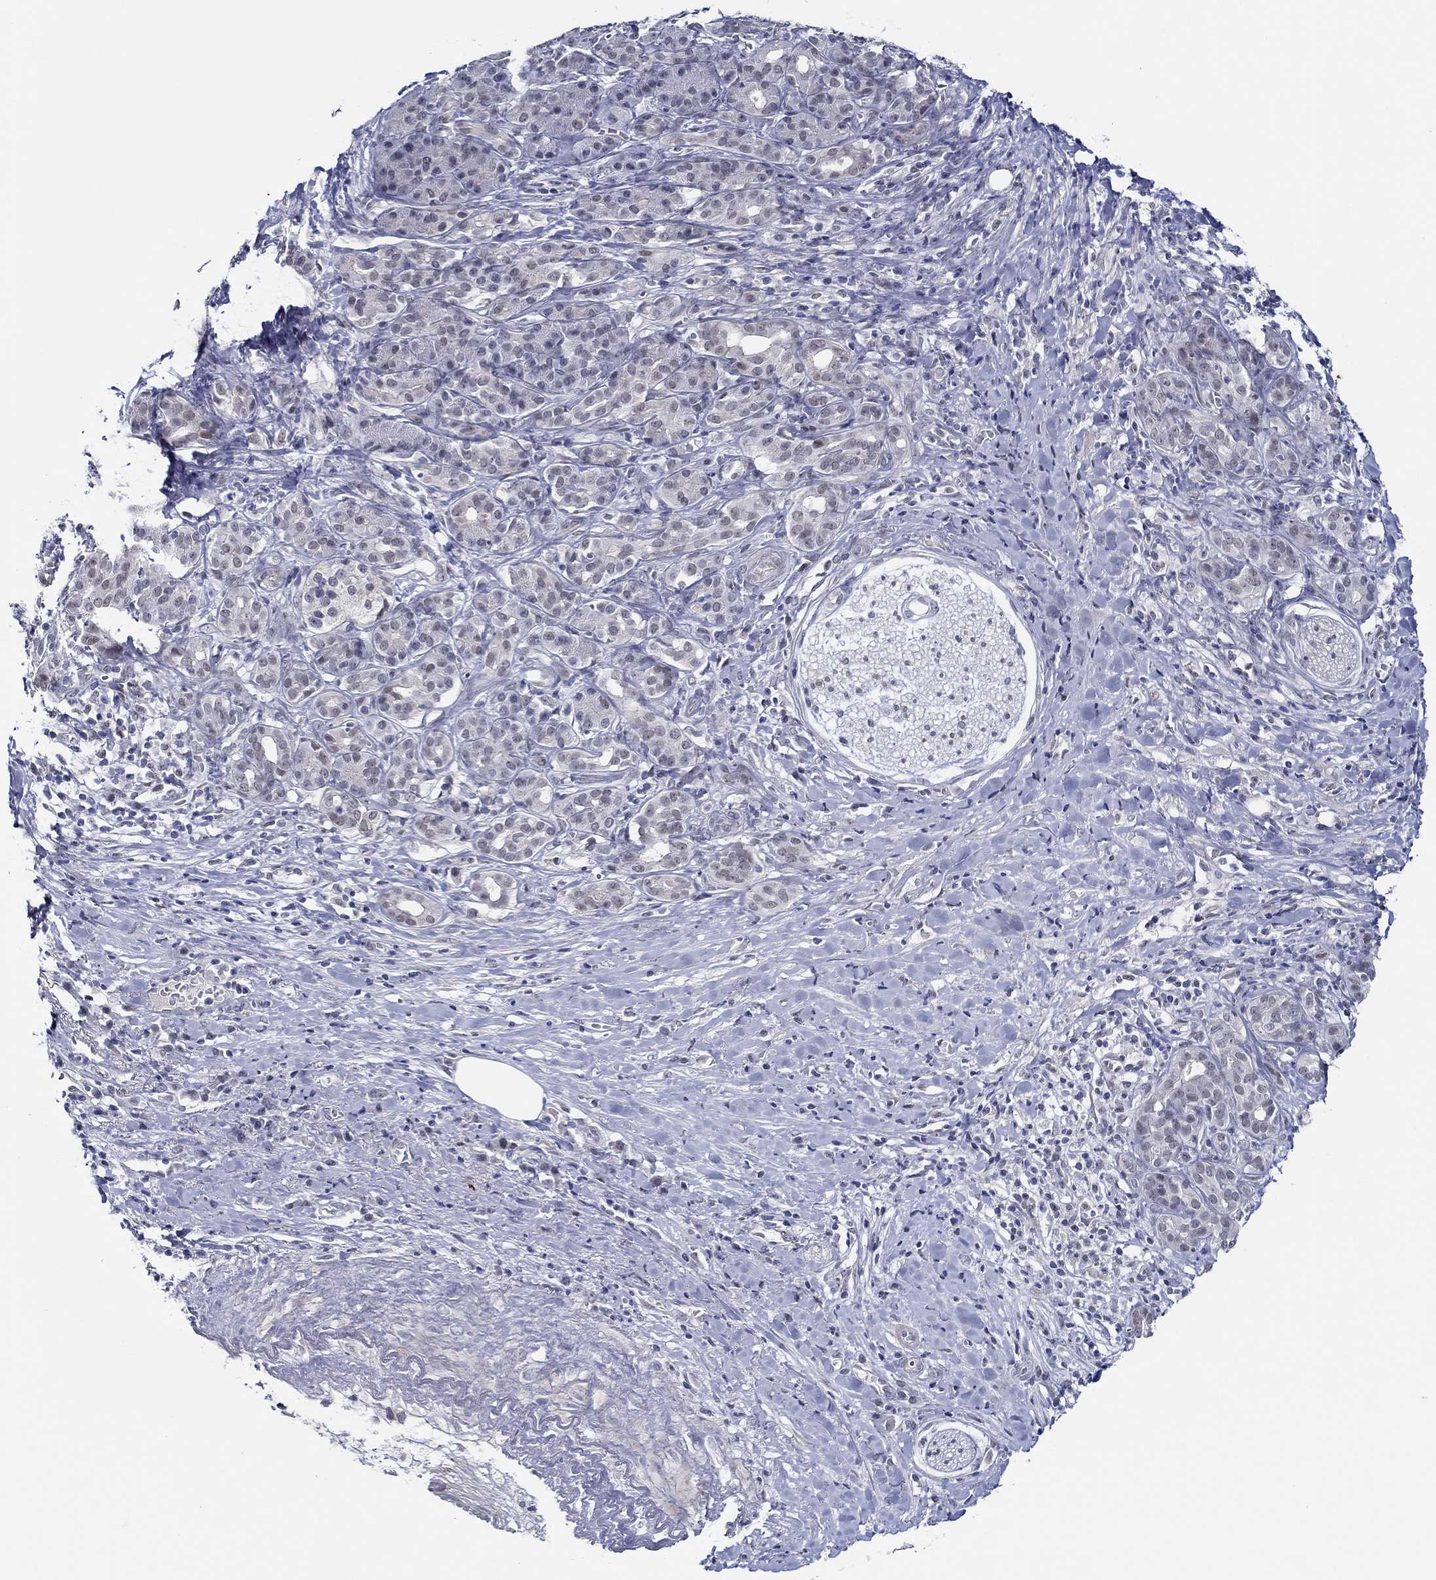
{"staining": {"intensity": "negative", "quantity": "none", "location": "none"}, "tissue": "pancreatic cancer", "cell_type": "Tumor cells", "image_type": "cancer", "snomed": [{"axis": "morphology", "description": "Adenocarcinoma, NOS"}, {"axis": "topography", "description": "Pancreas"}], "caption": "A photomicrograph of adenocarcinoma (pancreatic) stained for a protein shows no brown staining in tumor cells. The staining was performed using DAB (3,3'-diaminobenzidine) to visualize the protein expression in brown, while the nuclei were stained in blue with hematoxylin (Magnification: 20x).", "gene": "SLC34A1", "patient": {"sex": "male", "age": 61}}